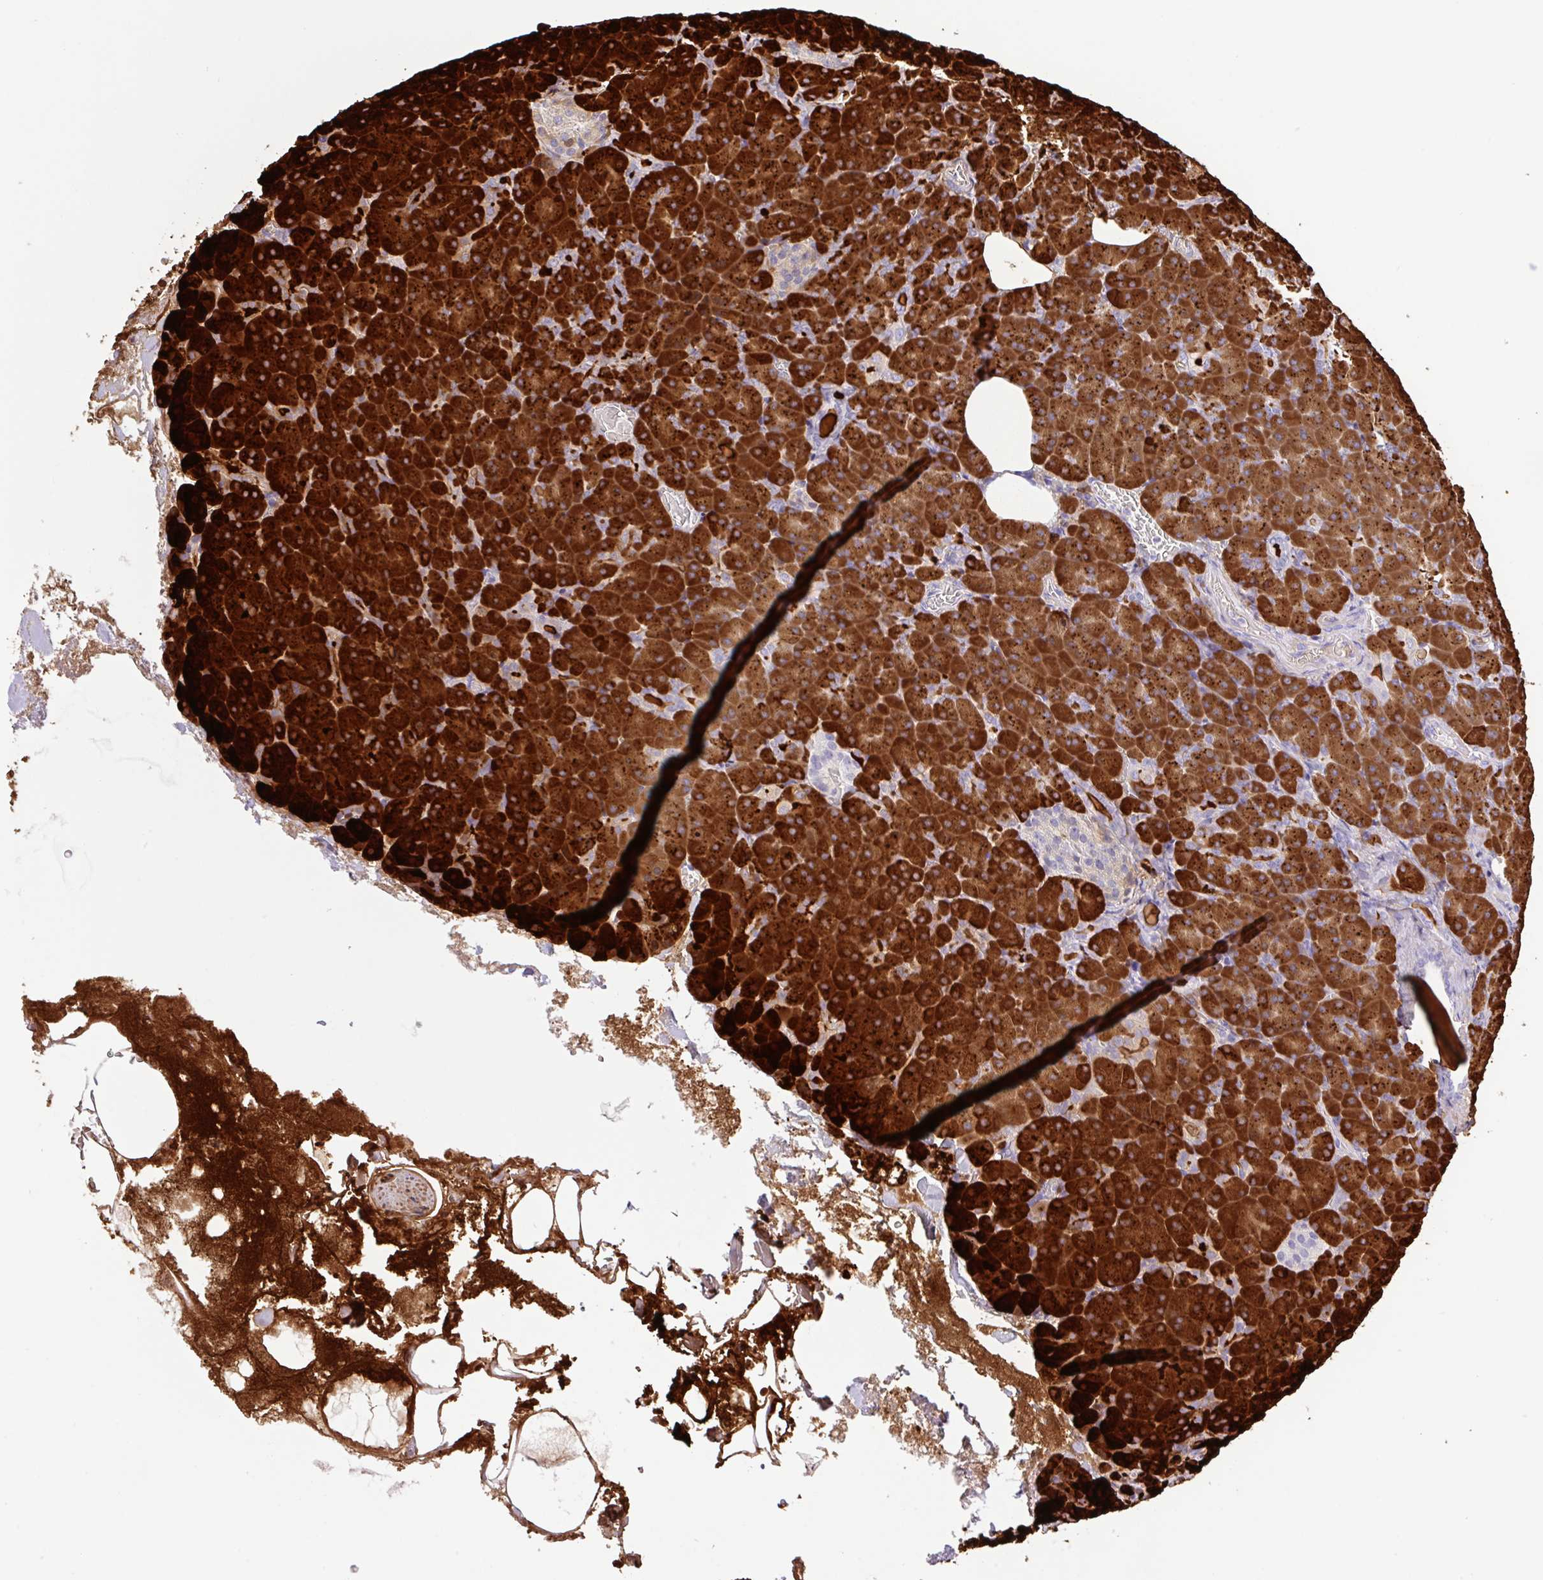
{"staining": {"intensity": "strong", "quantity": ">75%", "location": "cytoplasmic/membranous"}, "tissue": "pancreas", "cell_type": "Exocrine glandular cells", "image_type": "normal", "snomed": [{"axis": "morphology", "description": "Normal tissue, NOS"}, {"axis": "topography", "description": "Pancreas"}], "caption": "Human pancreas stained with a brown dye demonstrates strong cytoplasmic/membranous positive positivity in approximately >75% of exocrine glandular cells.", "gene": "CPA1", "patient": {"sex": "female", "age": 74}}